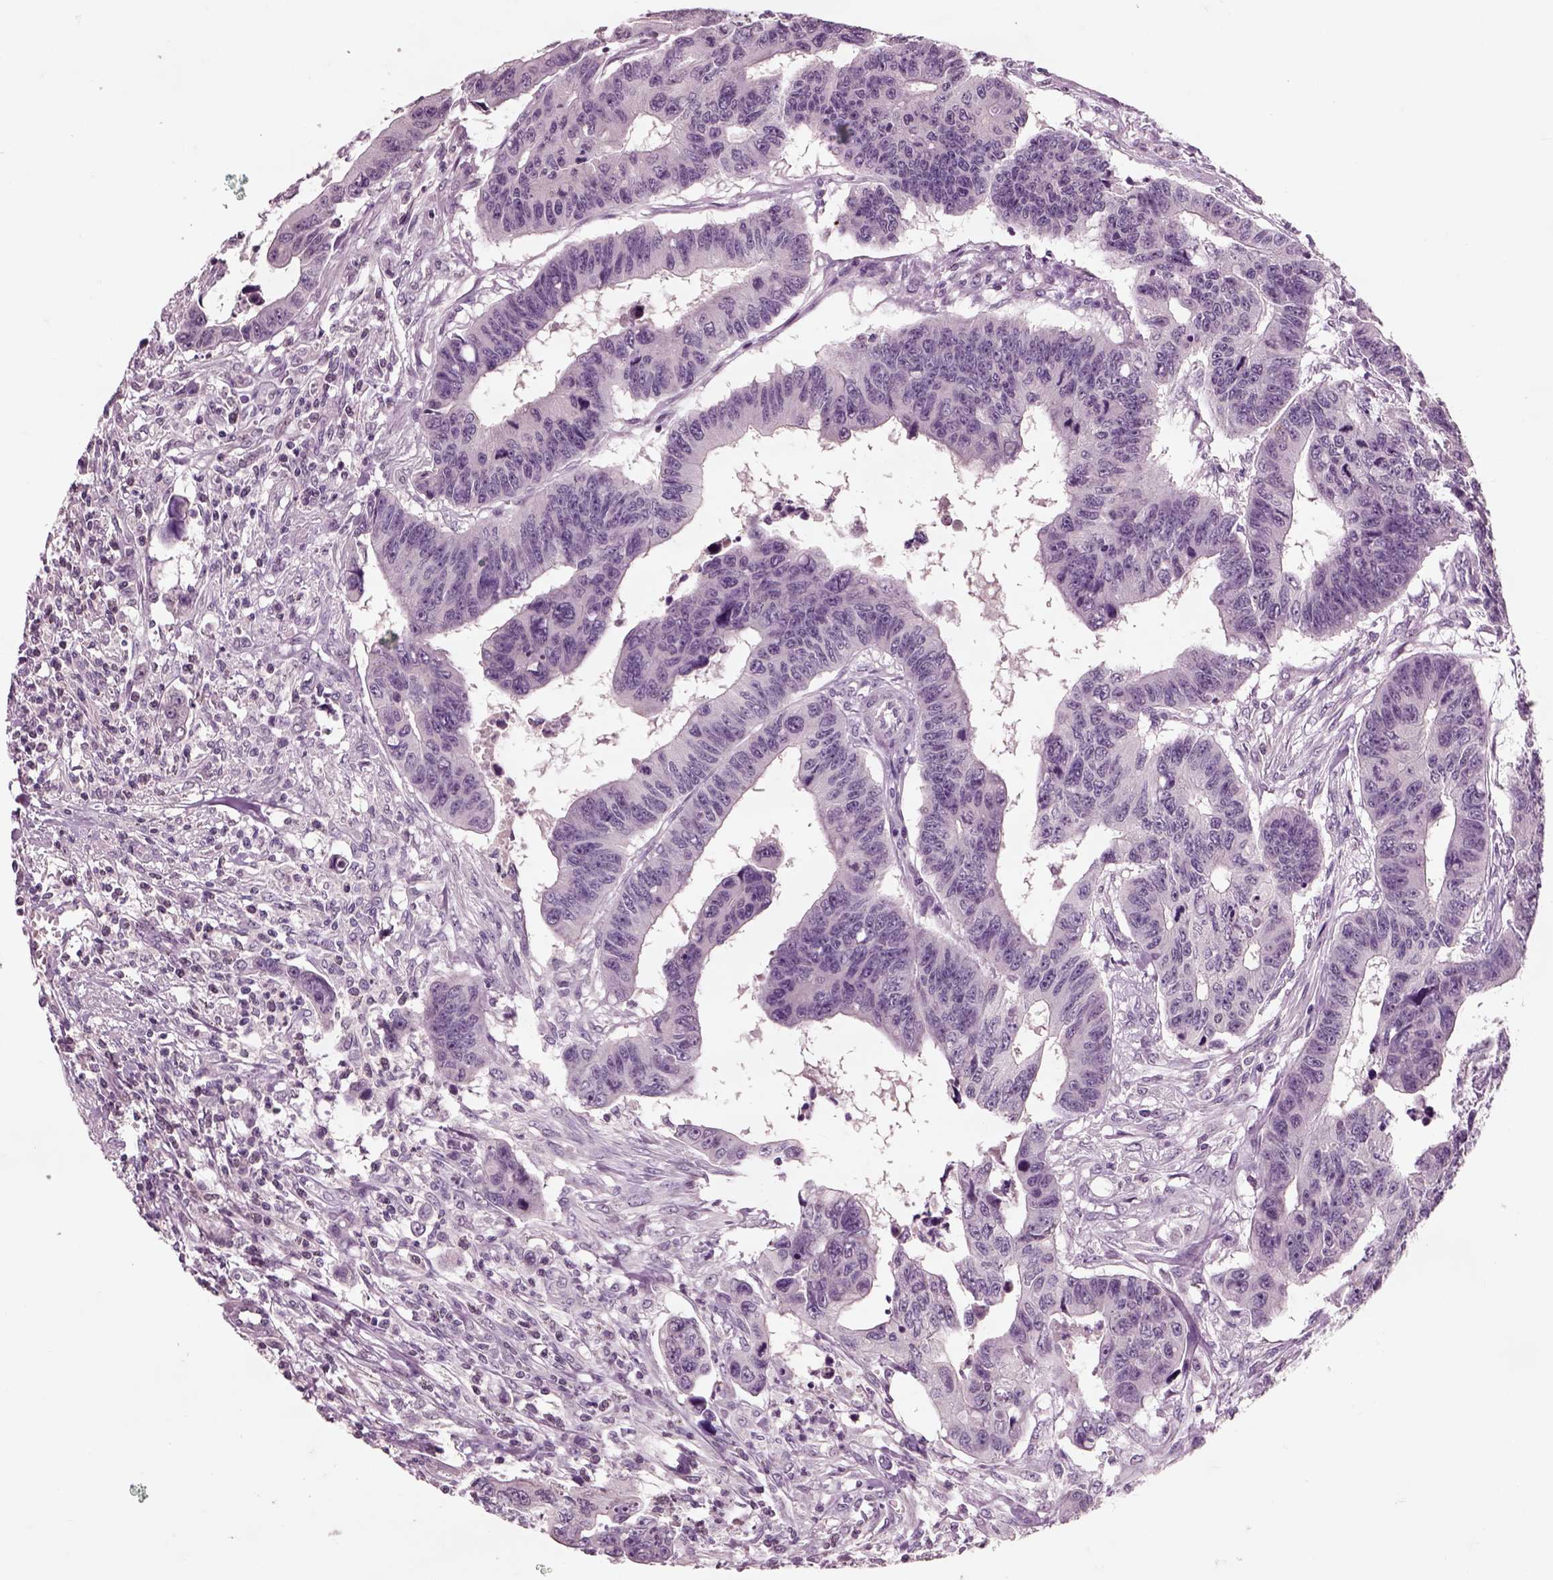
{"staining": {"intensity": "negative", "quantity": "none", "location": "none"}, "tissue": "colorectal cancer", "cell_type": "Tumor cells", "image_type": "cancer", "snomed": [{"axis": "morphology", "description": "Adenocarcinoma, NOS"}, {"axis": "topography", "description": "Rectum"}], "caption": "A high-resolution image shows IHC staining of colorectal cancer, which exhibits no significant positivity in tumor cells. Brightfield microscopy of immunohistochemistry stained with DAB (3,3'-diaminobenzidine) (brown) and hematoxylin (blue), captured at high magnification.", "gene": "CHGB", "patient": {"sex": "female", "age": 85}}